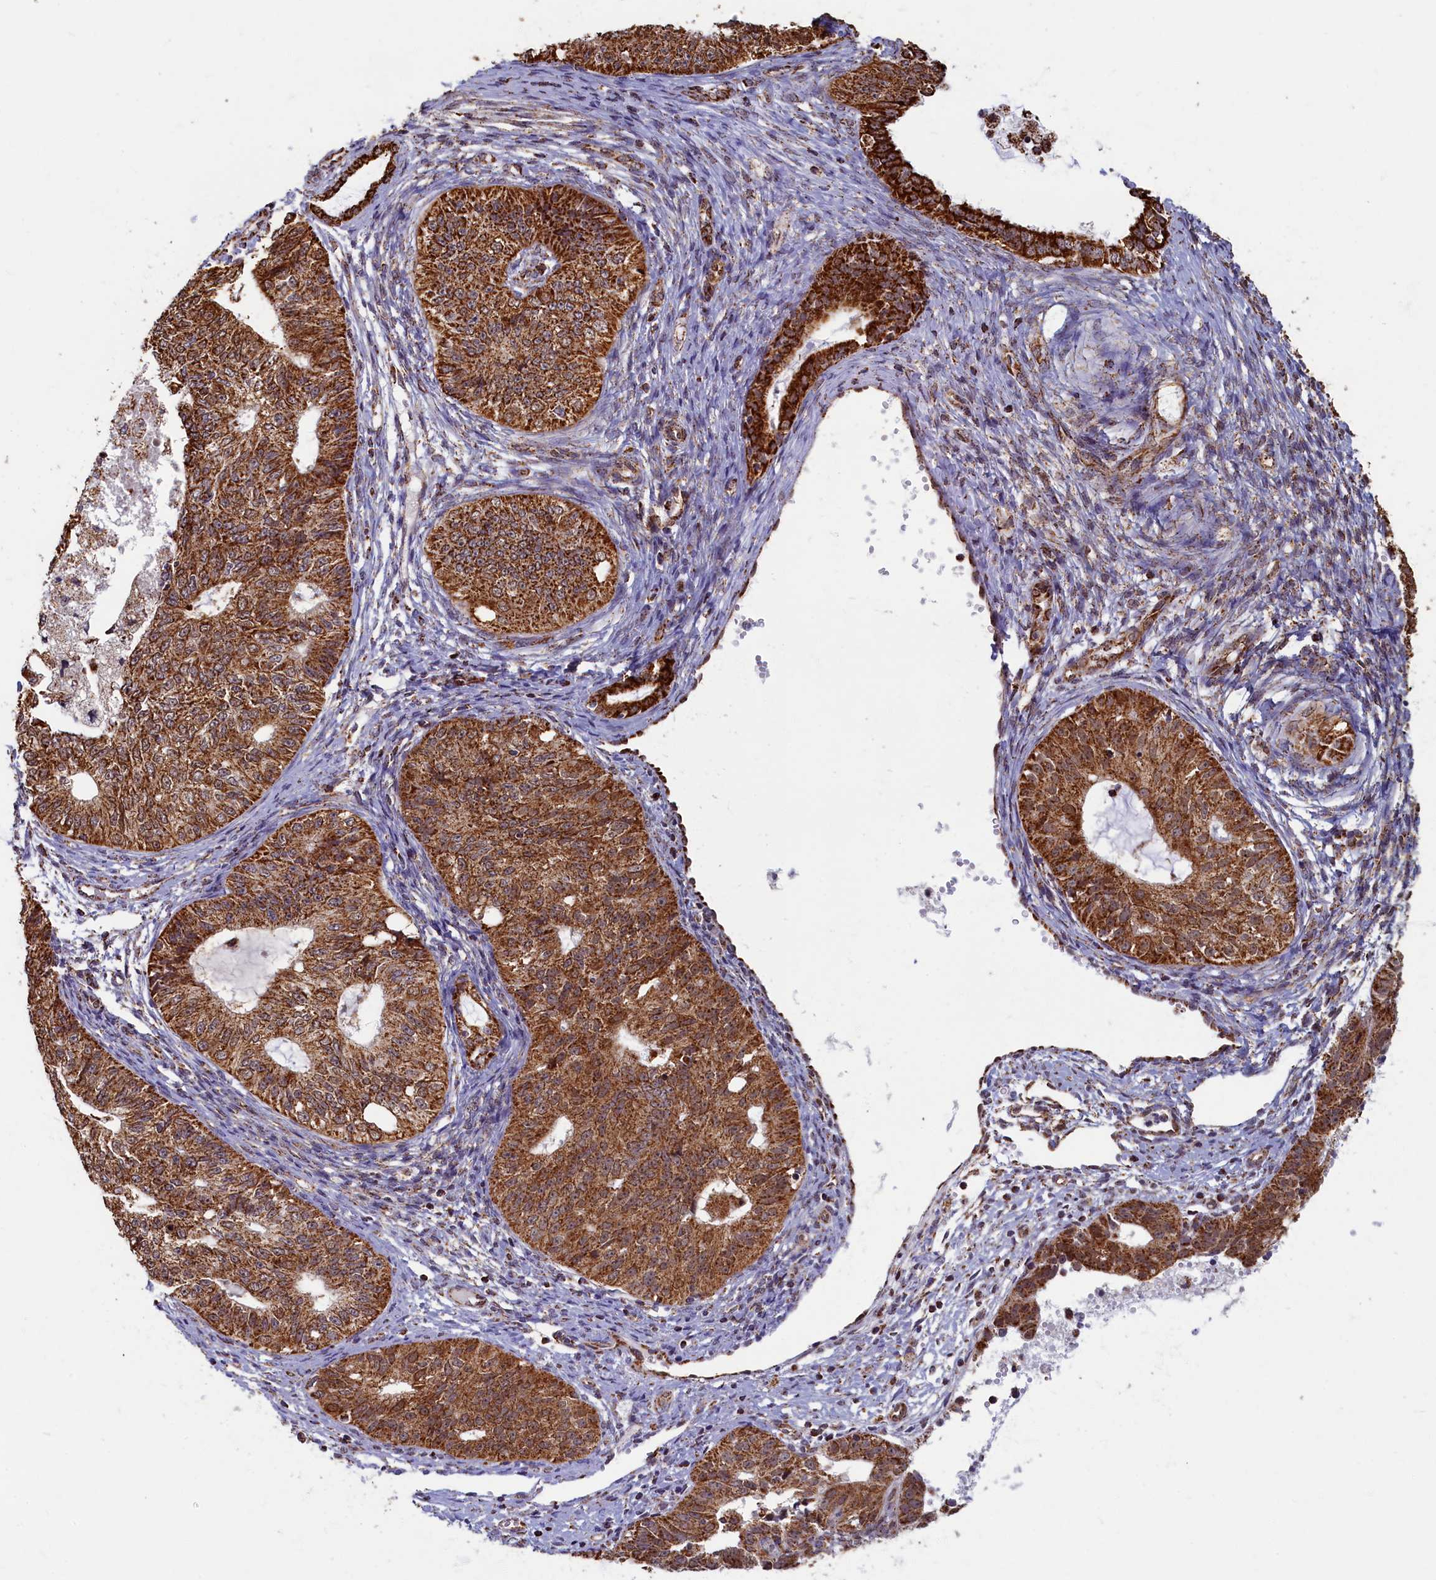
{"staining": {"intensity": "strong", "quantity": ">75%", "location": "cytoplasmic/membranous"}, "tissue": "endometrial cancer", "cell_type": "Tumor cells", "image_type": "cancer", "snomed": [{"axis": "morphology", "description": "Adenocarcinoma, NOS"}, {"axis": "topography", "description": "Endometrium"}], "caption": "Human adenocarcinoma (endometrial) stained for a protein (brown) displays strong cytoplasmic/membranous positive expression in about >75% of tumor cells.", "gene": "SPR", "patient": {"sex": "female", "age": 32}}